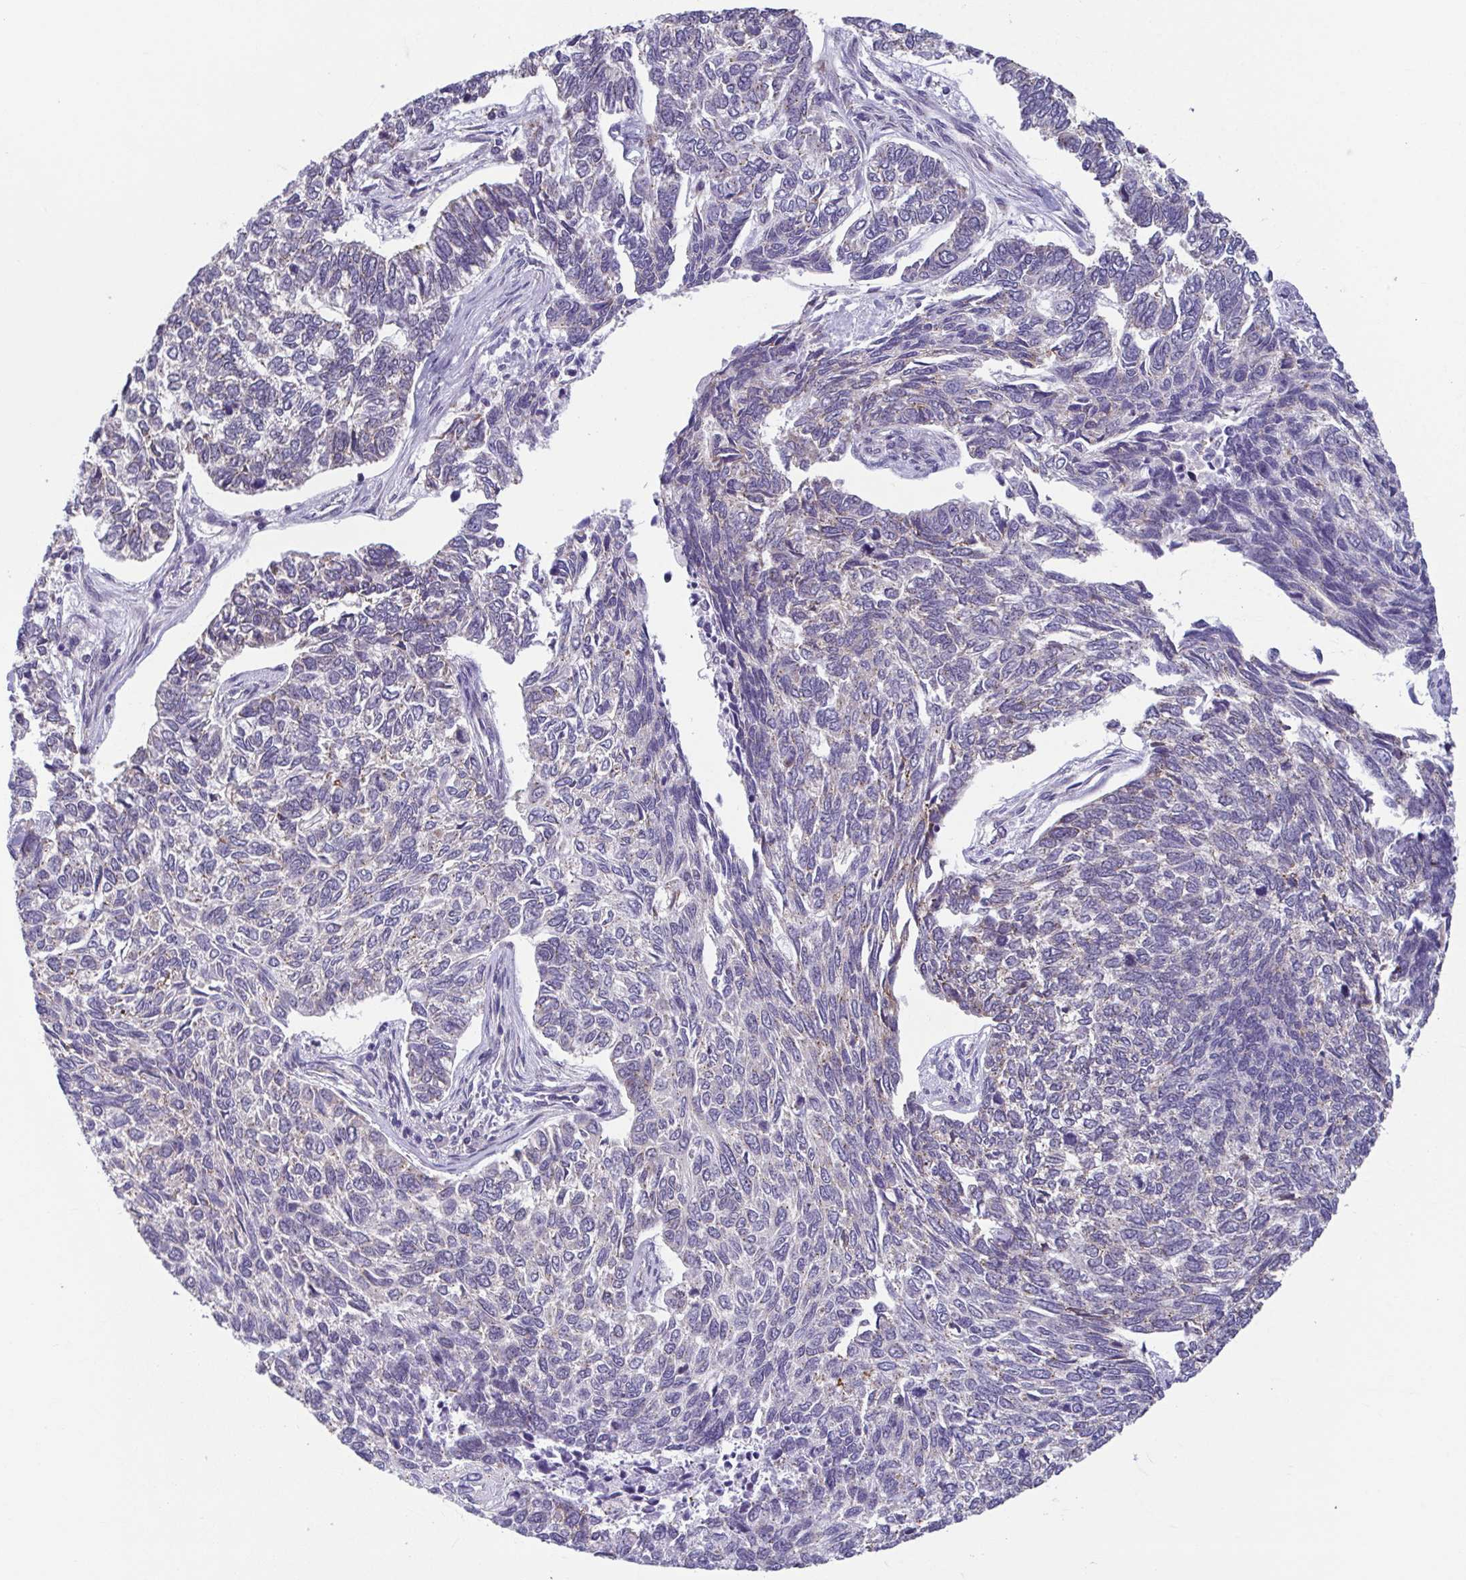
{"staining": {"intensity": "negative", "quantity": "none", "location": "none"}, "tissue": "skin cancer", "cell_type": "Tumor cells", "image_type": "cancer", "snomed": [{"axis": "morphology", "description": "Basal cell carcinoma"}, {"axis": "topography", "description": "Skin"}], "caption": "The photomicrograph demonstrates no significant expression in tumor cells of skin cancer.", "gene": "TMEM108", "patient": {"sex": "female", "age": 65}}